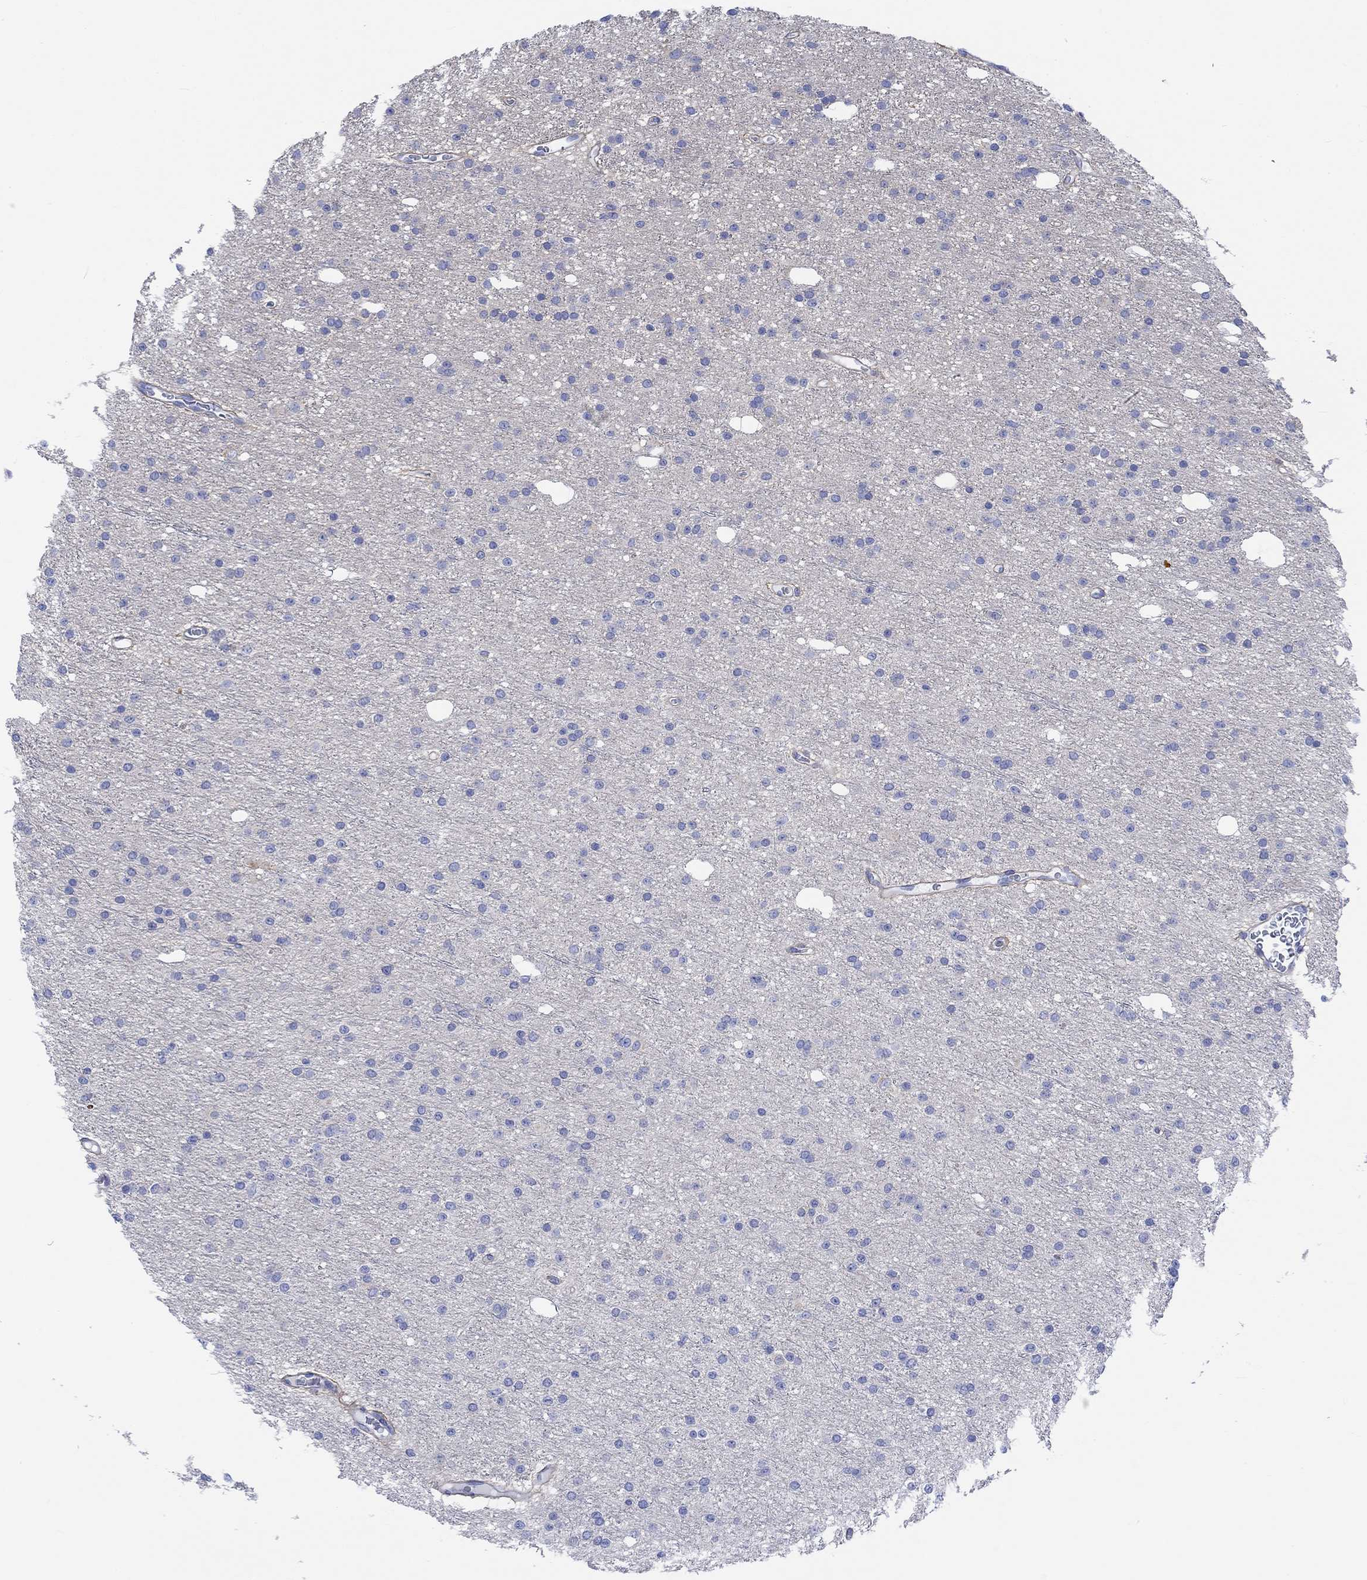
{"staining": {"intensity": "negative", "quantity": "none", "location": "none"}, "tissue": "glioma", "cell_type": "Tumor cells", "image_type": "cancer", "snomed": [{"axis": "morphology", "description": "Glioma, malignant, Low grade"}, {"axis": "topography", "description": "Brain"}], "caption": "Photomicrograph shows no protein expression in tumor cells of glioma tissue.", "gene": "REEP6", "patient": {"sex": "male", "age": 27}}